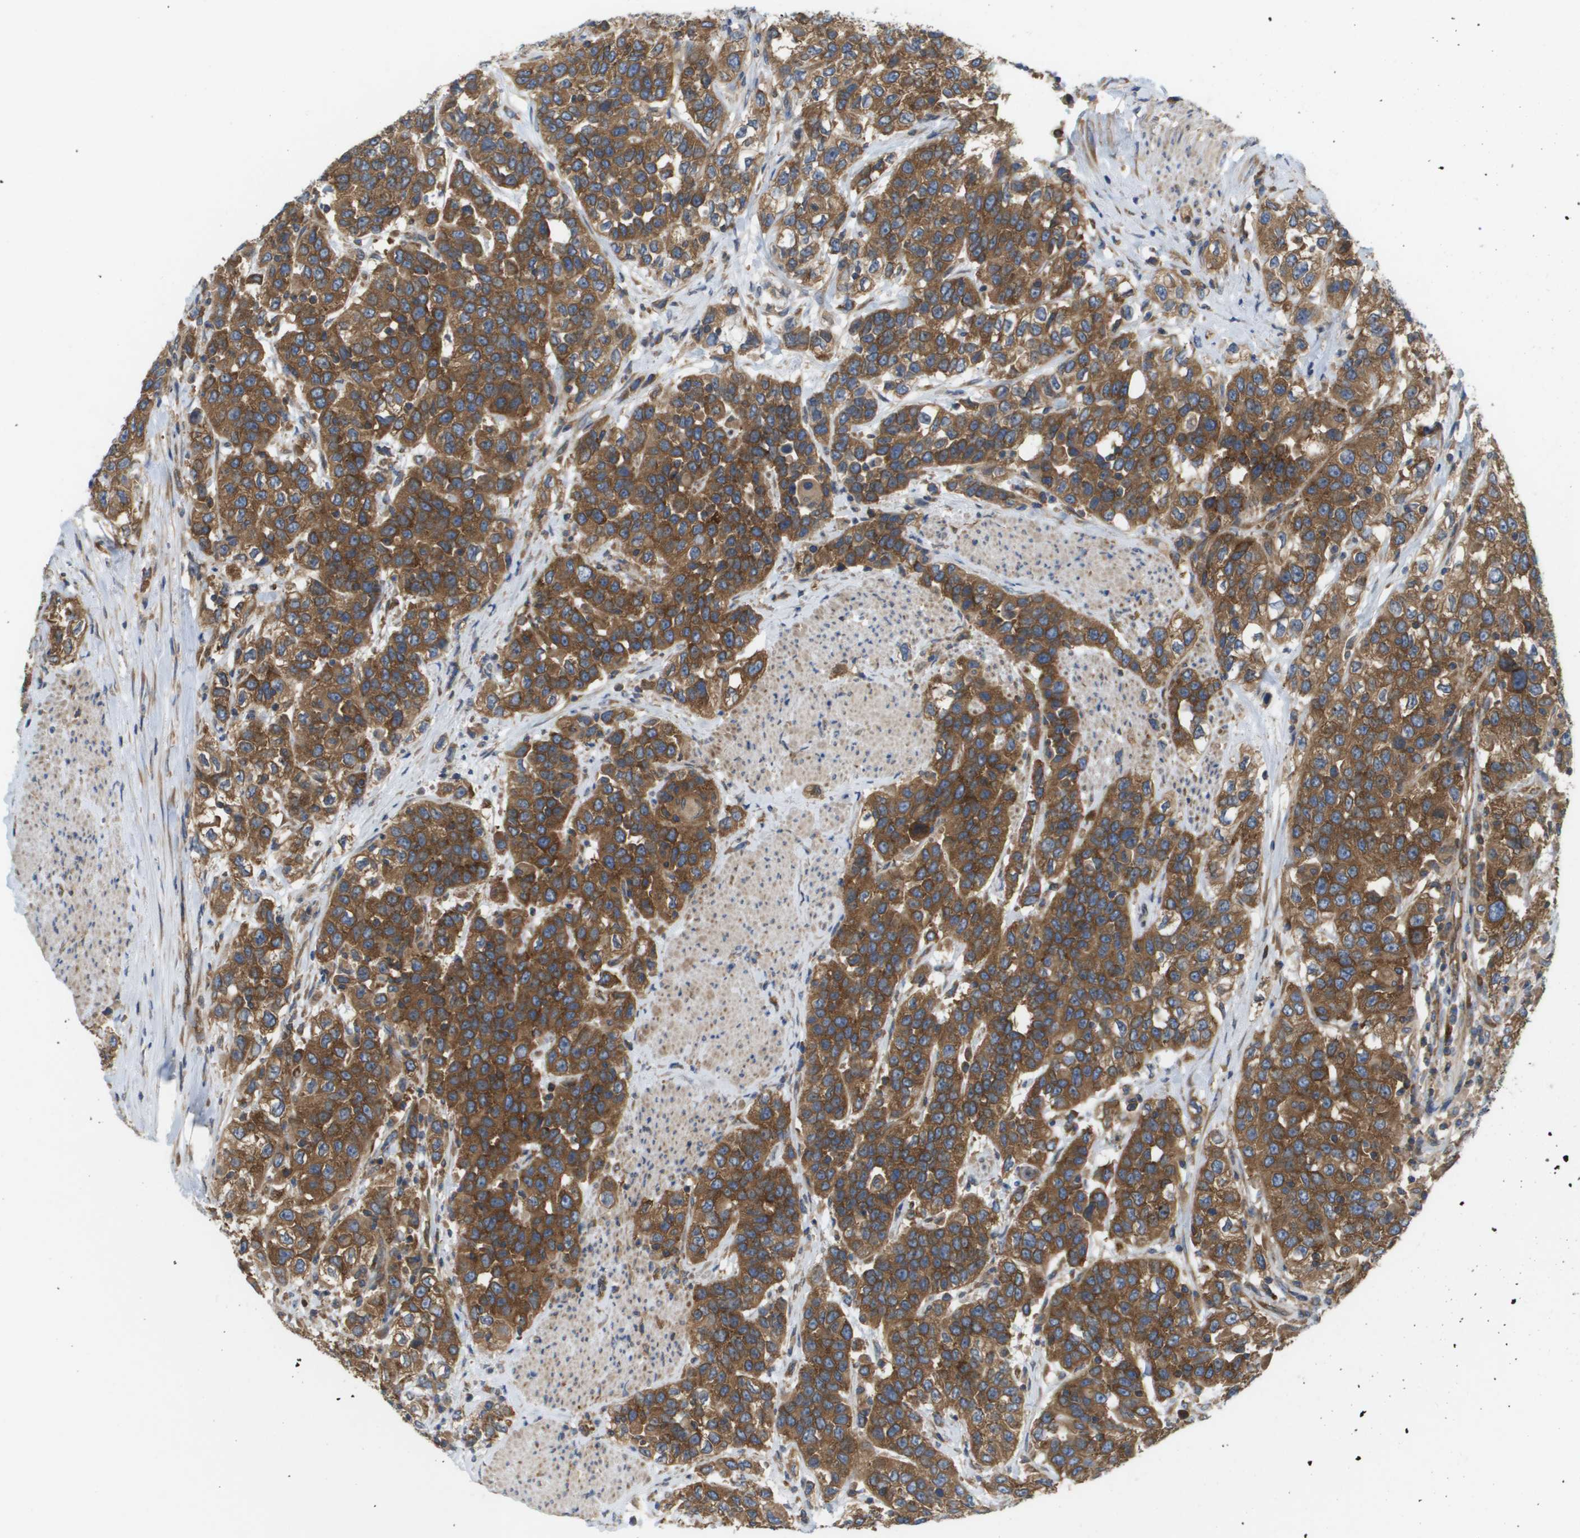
{"staining": {"intensity": "strong", "quantity": ">75%", "location": "cytoplasmic/membranous"}, "tissue": "urothelial cancer", "cell_type": "Tumor cells", "image_type": "cancer", "snomed": [{"axis": "morphology", "description": "Urothelial carcinoma, High grade"}, {"axis": "topography", "description": "Urinary bladder"}], "caption": "Immunohistochemistry (IHC) histopathology image of neoplastic tissue: human urothelial cancer stained using IHC shows high levels of strong protein expression localized specifically in the cytoplasmic/membranous of tumor cells, appearing as a cytoplasmic/membranous brown color.", "gene": "EIF4G2", "patient": {"sex": "female", "age": 80}}